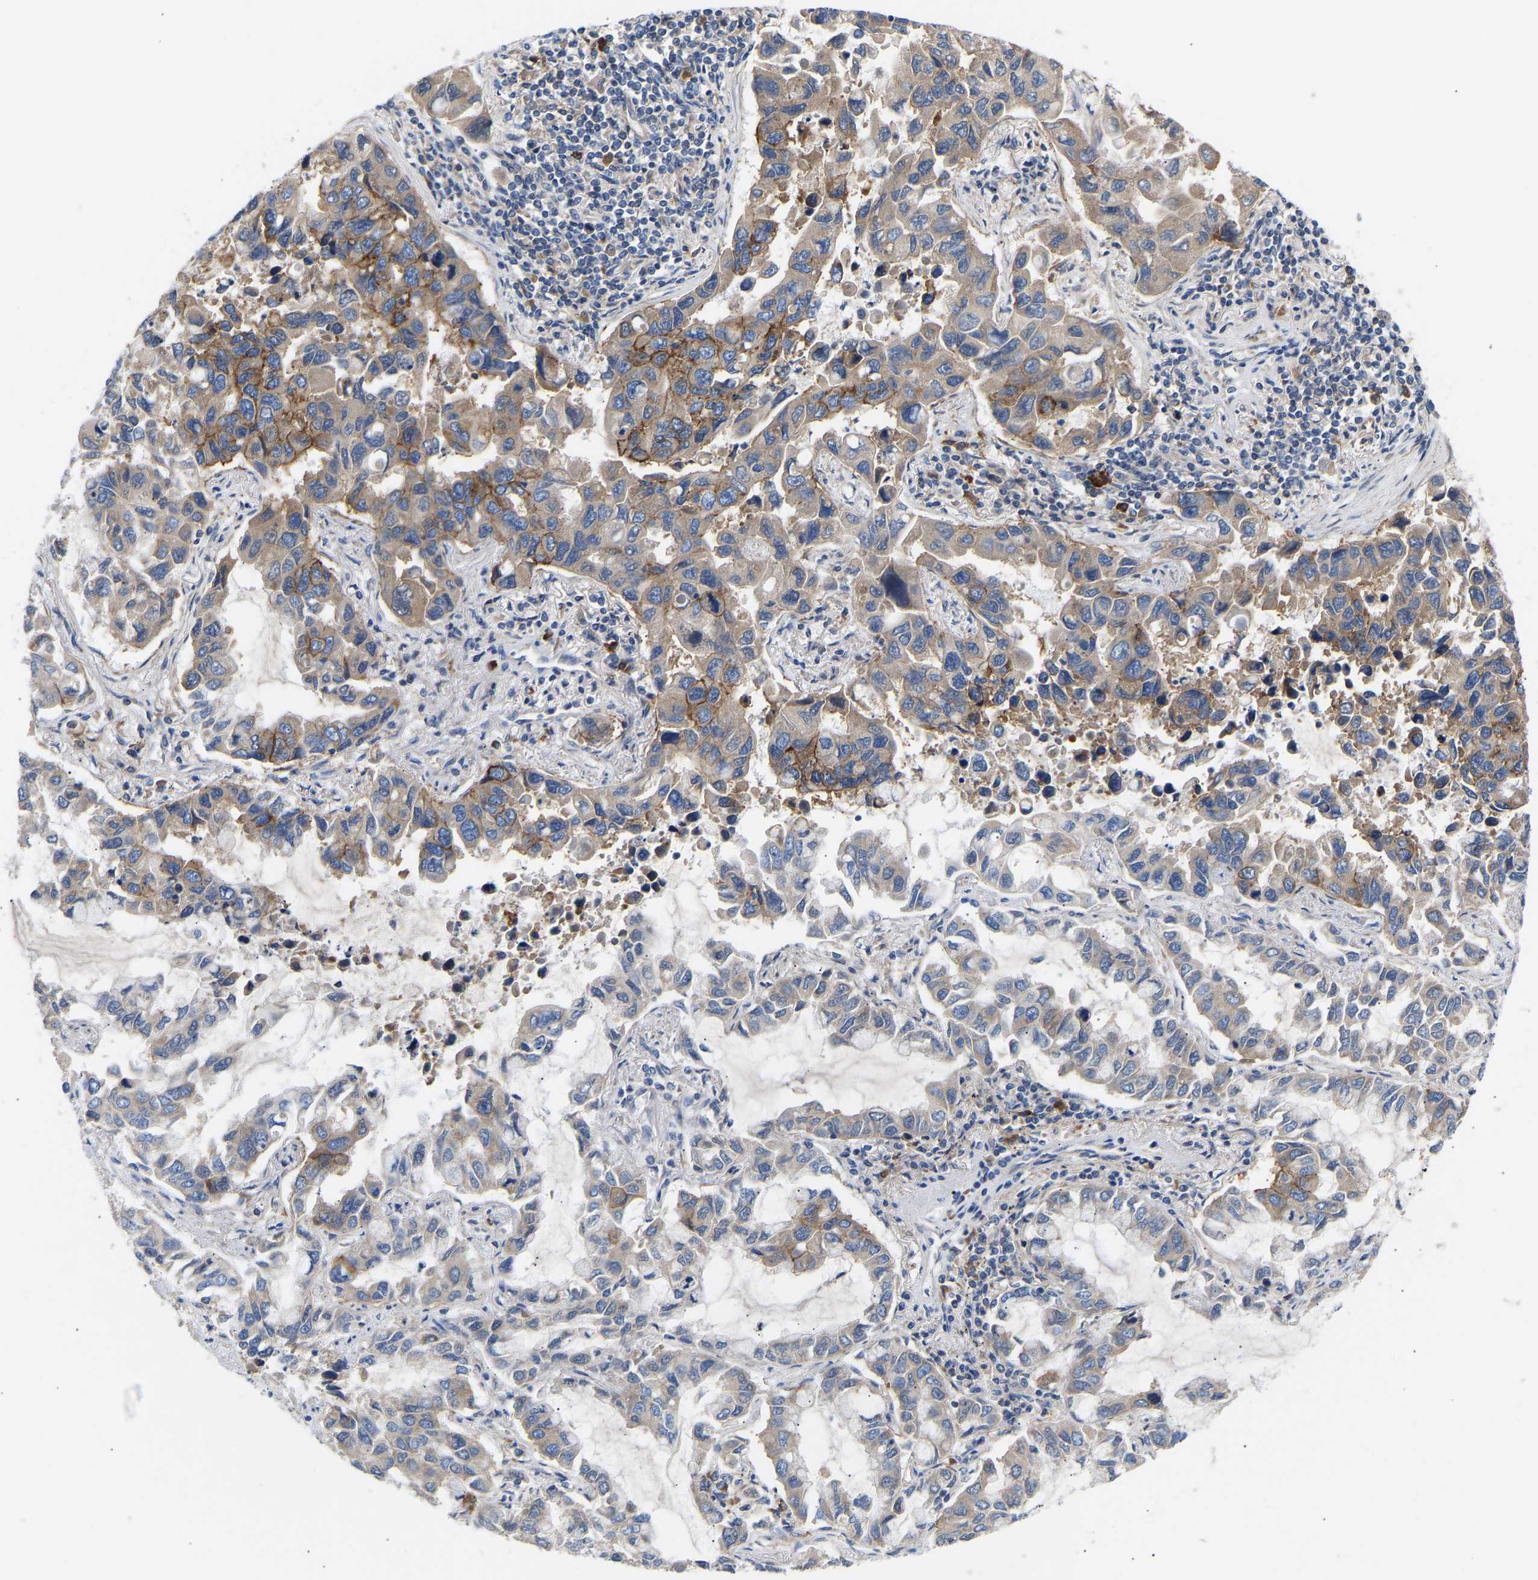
{"staining": {"intensity": "moderate", "quantity": "25%-75%", "location": "cytoplasmic/membranous"}, "tissue": "lung cancer", "cell_type": "Tumor cells", "image_type": "cancer", "snomed": [{"axis": "morphology", "description": "Adenocarcinoma, NOS"}, {"axis": "topography", "description": "Lung"}], "caption": "Immunohistochemistry photomicrograph of neoplastic tissue: human lung cancer stained using immunohistochemistry (IHC) reveals medium levels of moderate protein expression localized specifically in the cytoplasmic/membranous of tumor cells, appearing as a cytoplasmic/membranous brown color.", "gene": "AIMP2", "patient": {"sex": "male", "age": 64}}